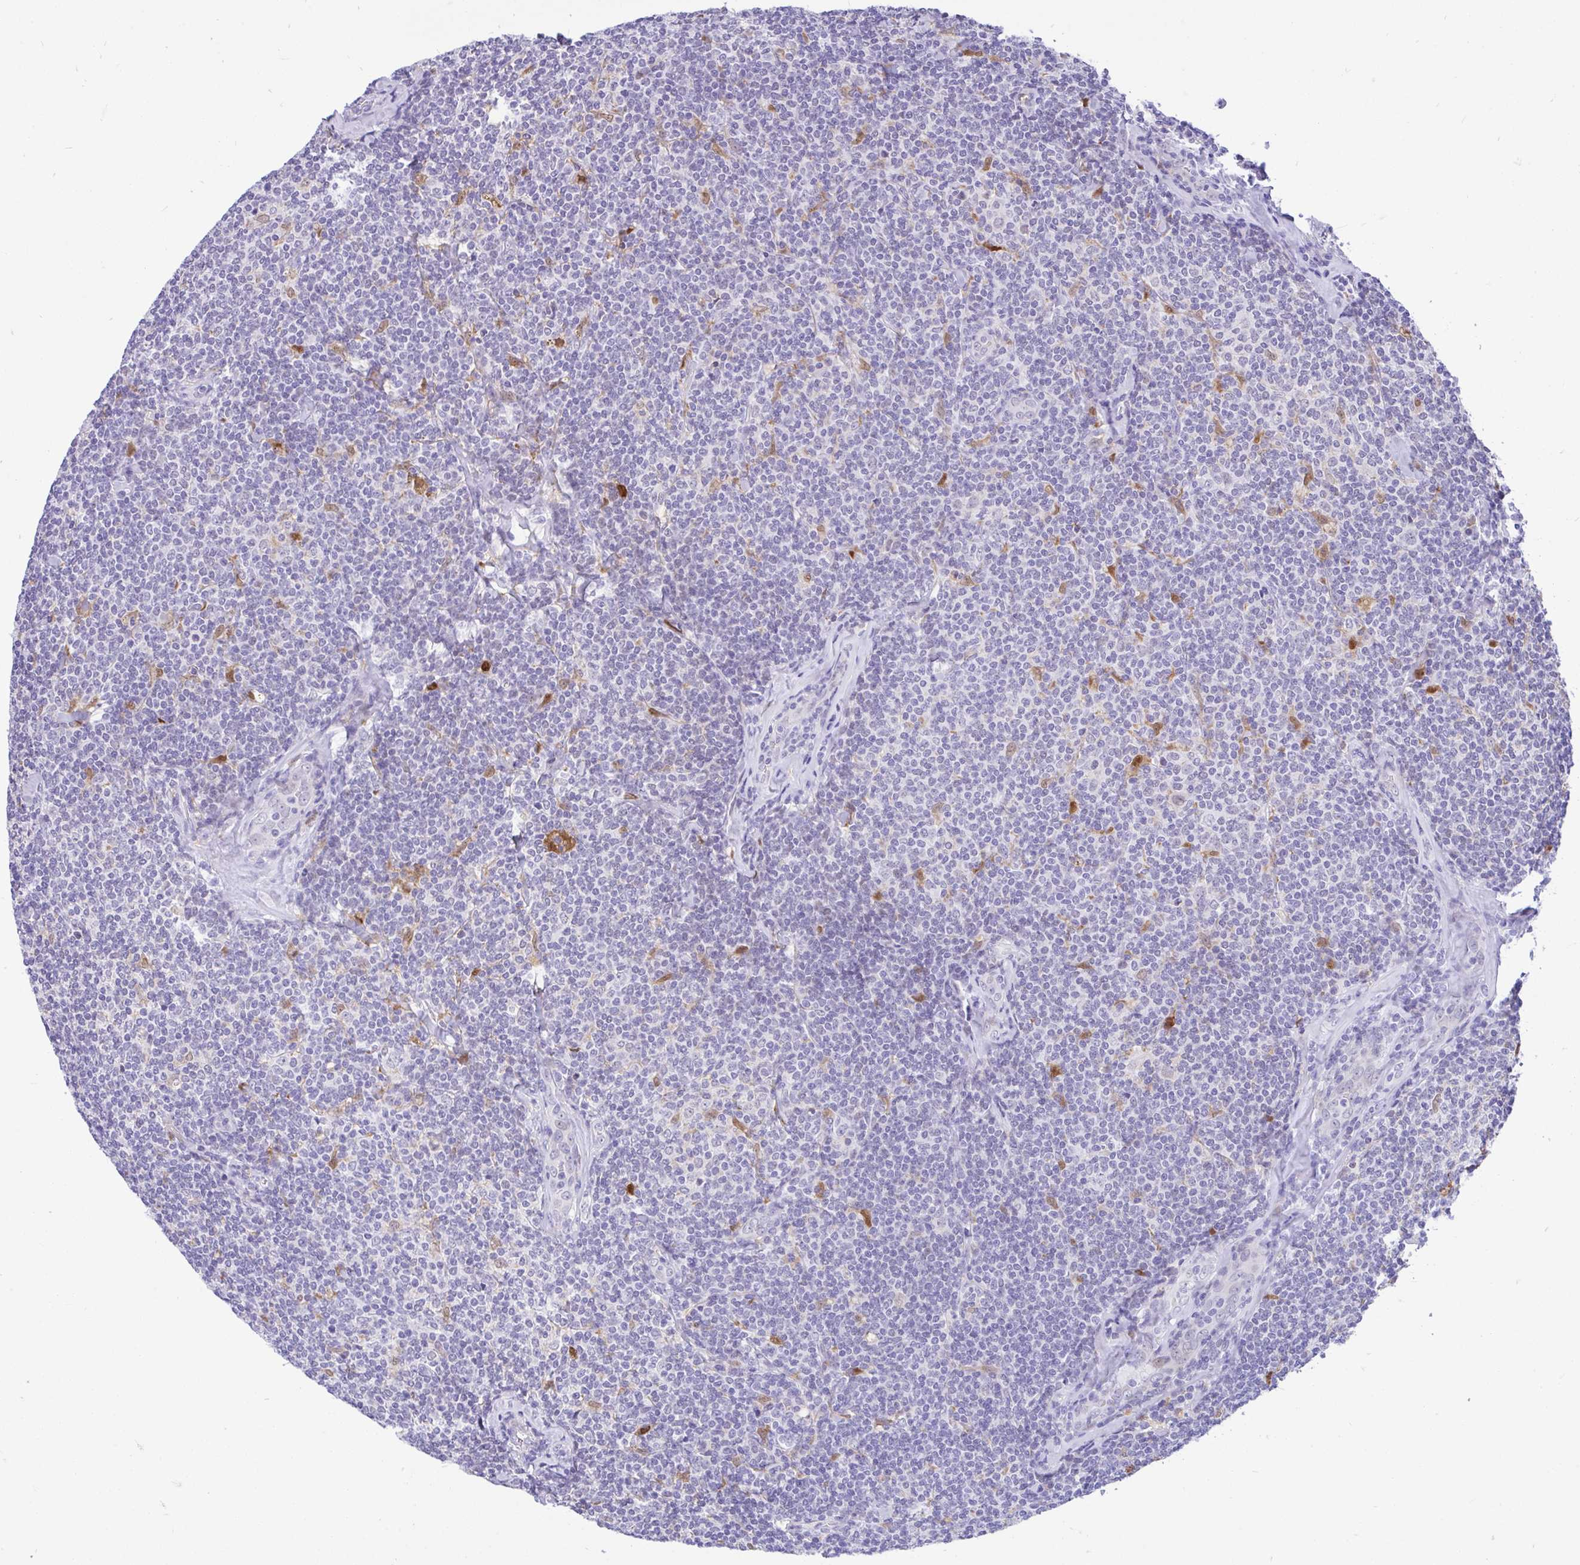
{"staining": {"intensity": "negative", "quantity": "none", "location": "none"}, "tissue": "lymphoma", "cell_type": "Tumor cells", "image_type": "cancer", "snomed": [{"axis": "morphology", "description": "Malignant lymphoma, non-Hodgkin's type, Low grade"}, {"axis": "topography", "description": "Lymph node"}], "caption": "Immunohistochemistry histopathology image of neoplastic tissue: human malignant lymphoma, non-Hodgkin's type (low-grade) stained with DAB exhibits no significant protein positivity in tumor cells. (DAB immunohistochemistry (IHC), high magnification).", "gene": "GLB1L2", "patient": {"sex": "female", "age": 56}}